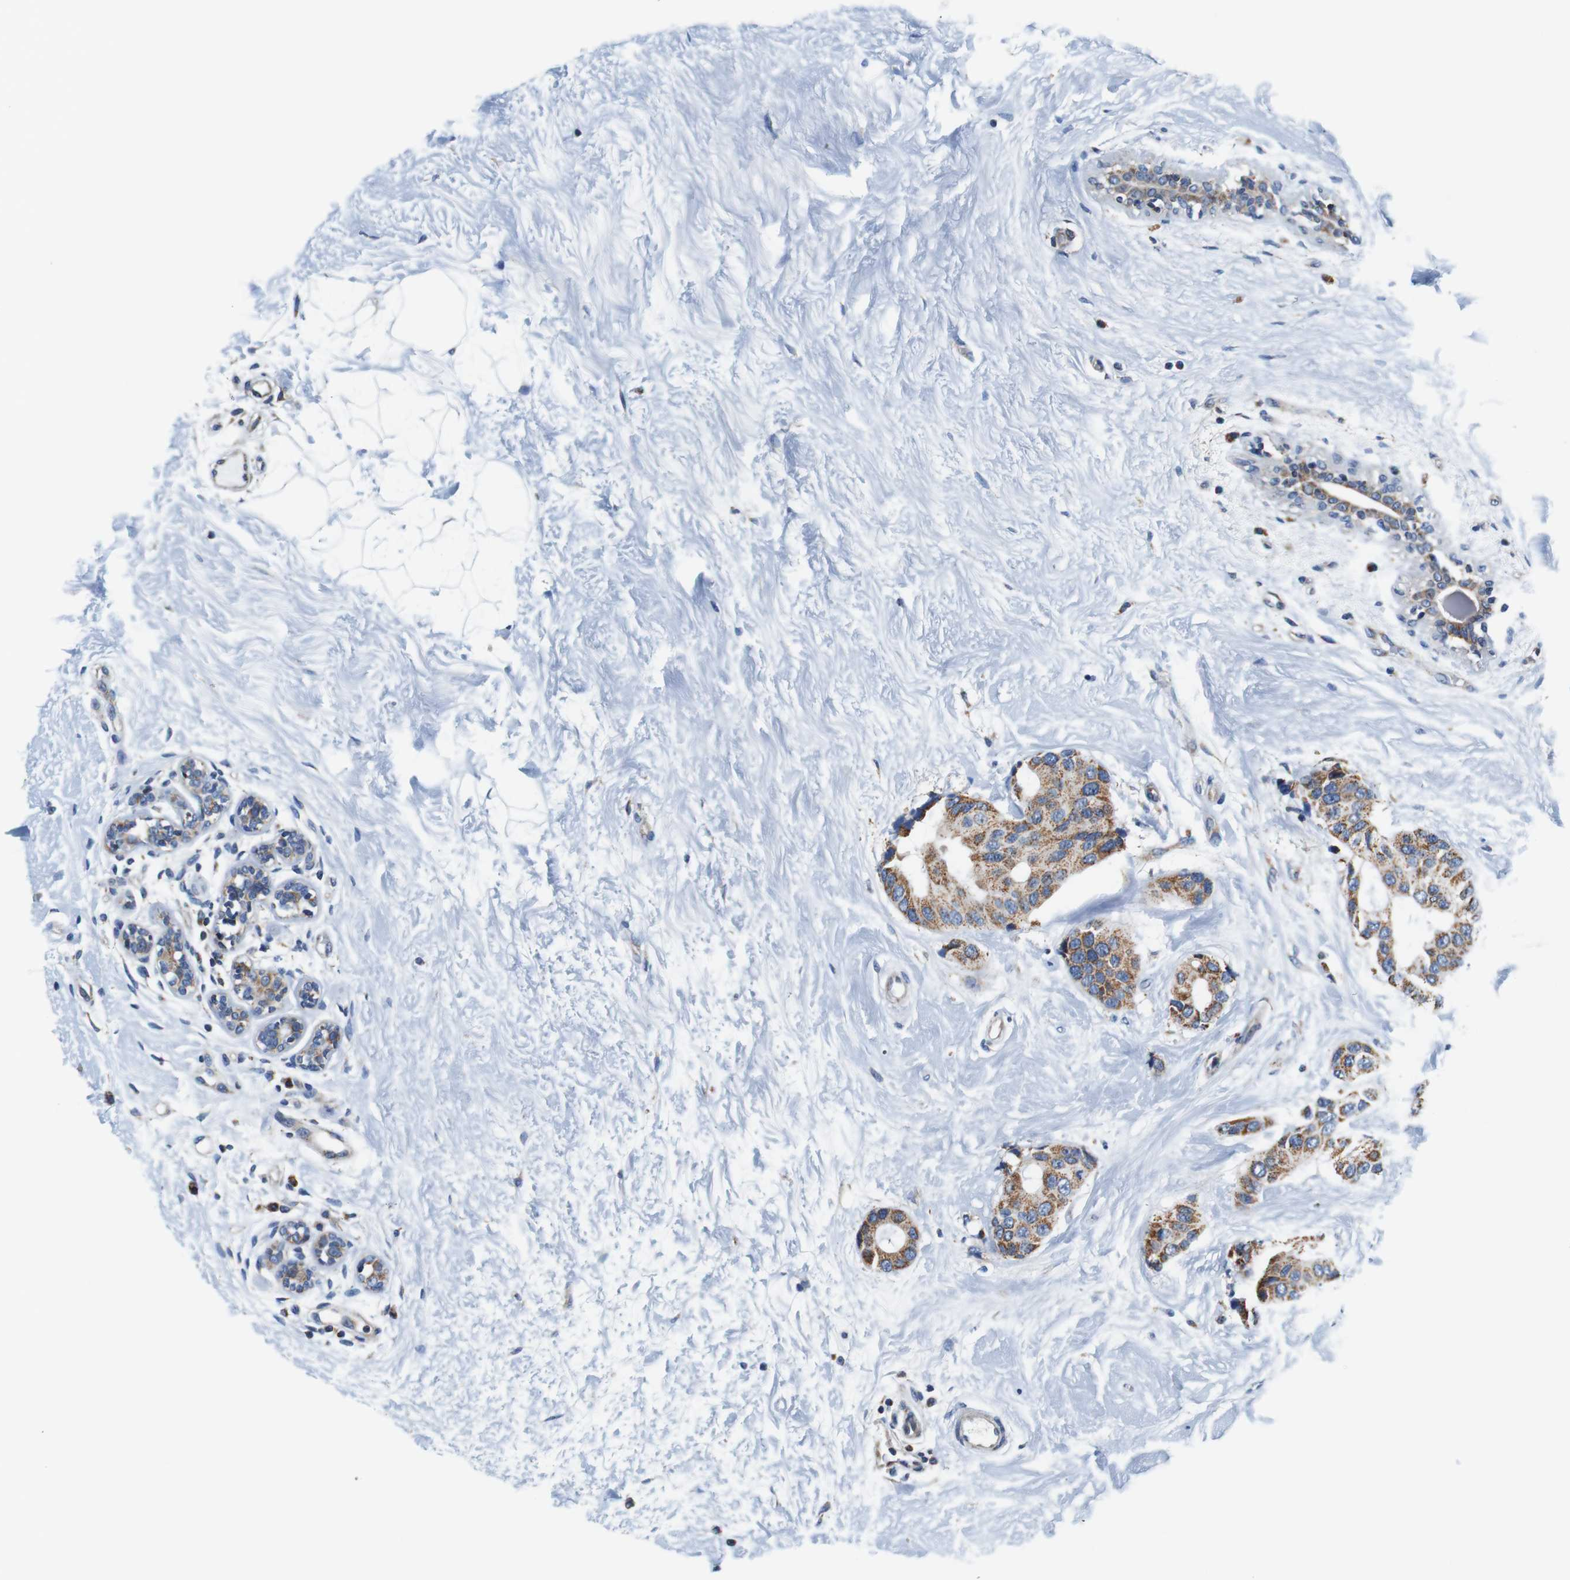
{"staining": {"intensity": "moderate", "quantity": ">75%", "location": "cytoplasmic/membranous"}, "tissue": "breast cancer", "cell_type": "Tumor cells", "image_type": "cancer", "snomed": [{"axis": "morphology", "description": "Normal tissue, NOS"}, {"axis": "morphology", "description": "Duct carcinoma"}, {"axis": "topography", "description": "Breast"}], "caption": "Tumor cells demonstrate medium levels of moderate cytoplasmic/membranous expression in approximately >75% of cells in human infiltrating ductal carcinoma (breast).", "gene": "LRP4", "patient": {"sex": "female", "age": 39}}